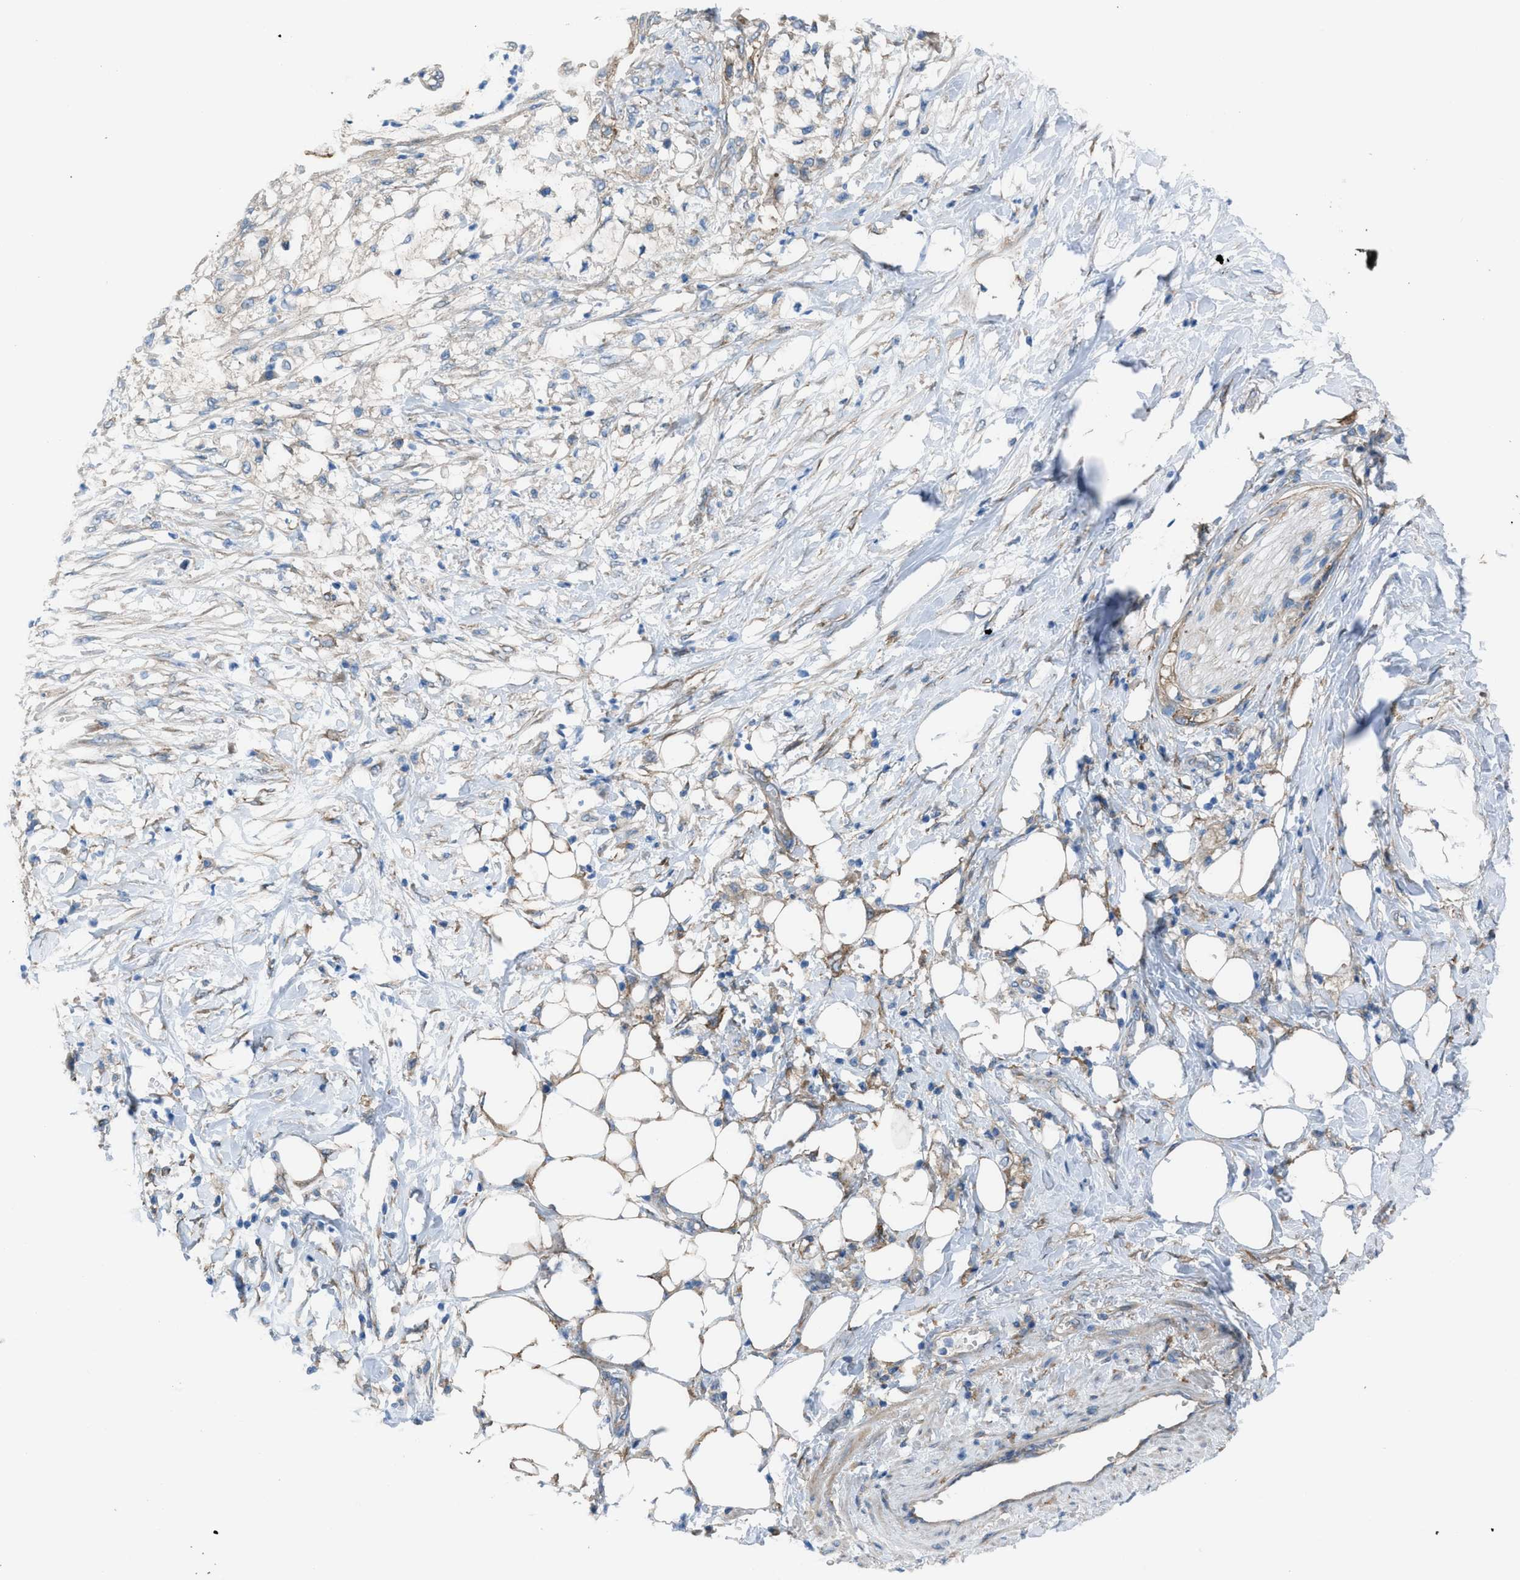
{"staining": {"intensity": "negative", "quantity": "none", "location": "none"}, "tissue": "pancreatic cancer", "cell_type": "Tumor cells", "image_type": "cancer", "snomed": [{"axis": "morphology", "description": "Normal tissue, NOS"}, {"axis": "morphology", "description": "Adenocarcinoma, NOS"}, {"axis": "topography", "description": "Pancreas"}, {"axis": "topography", "description": "Duodenum"}], "caption": "Tumor cells show no significant expression in pancreatic adenocarcinoma.", "gene": "EGFR", "patient": {"sex": "female", "age": 60}}